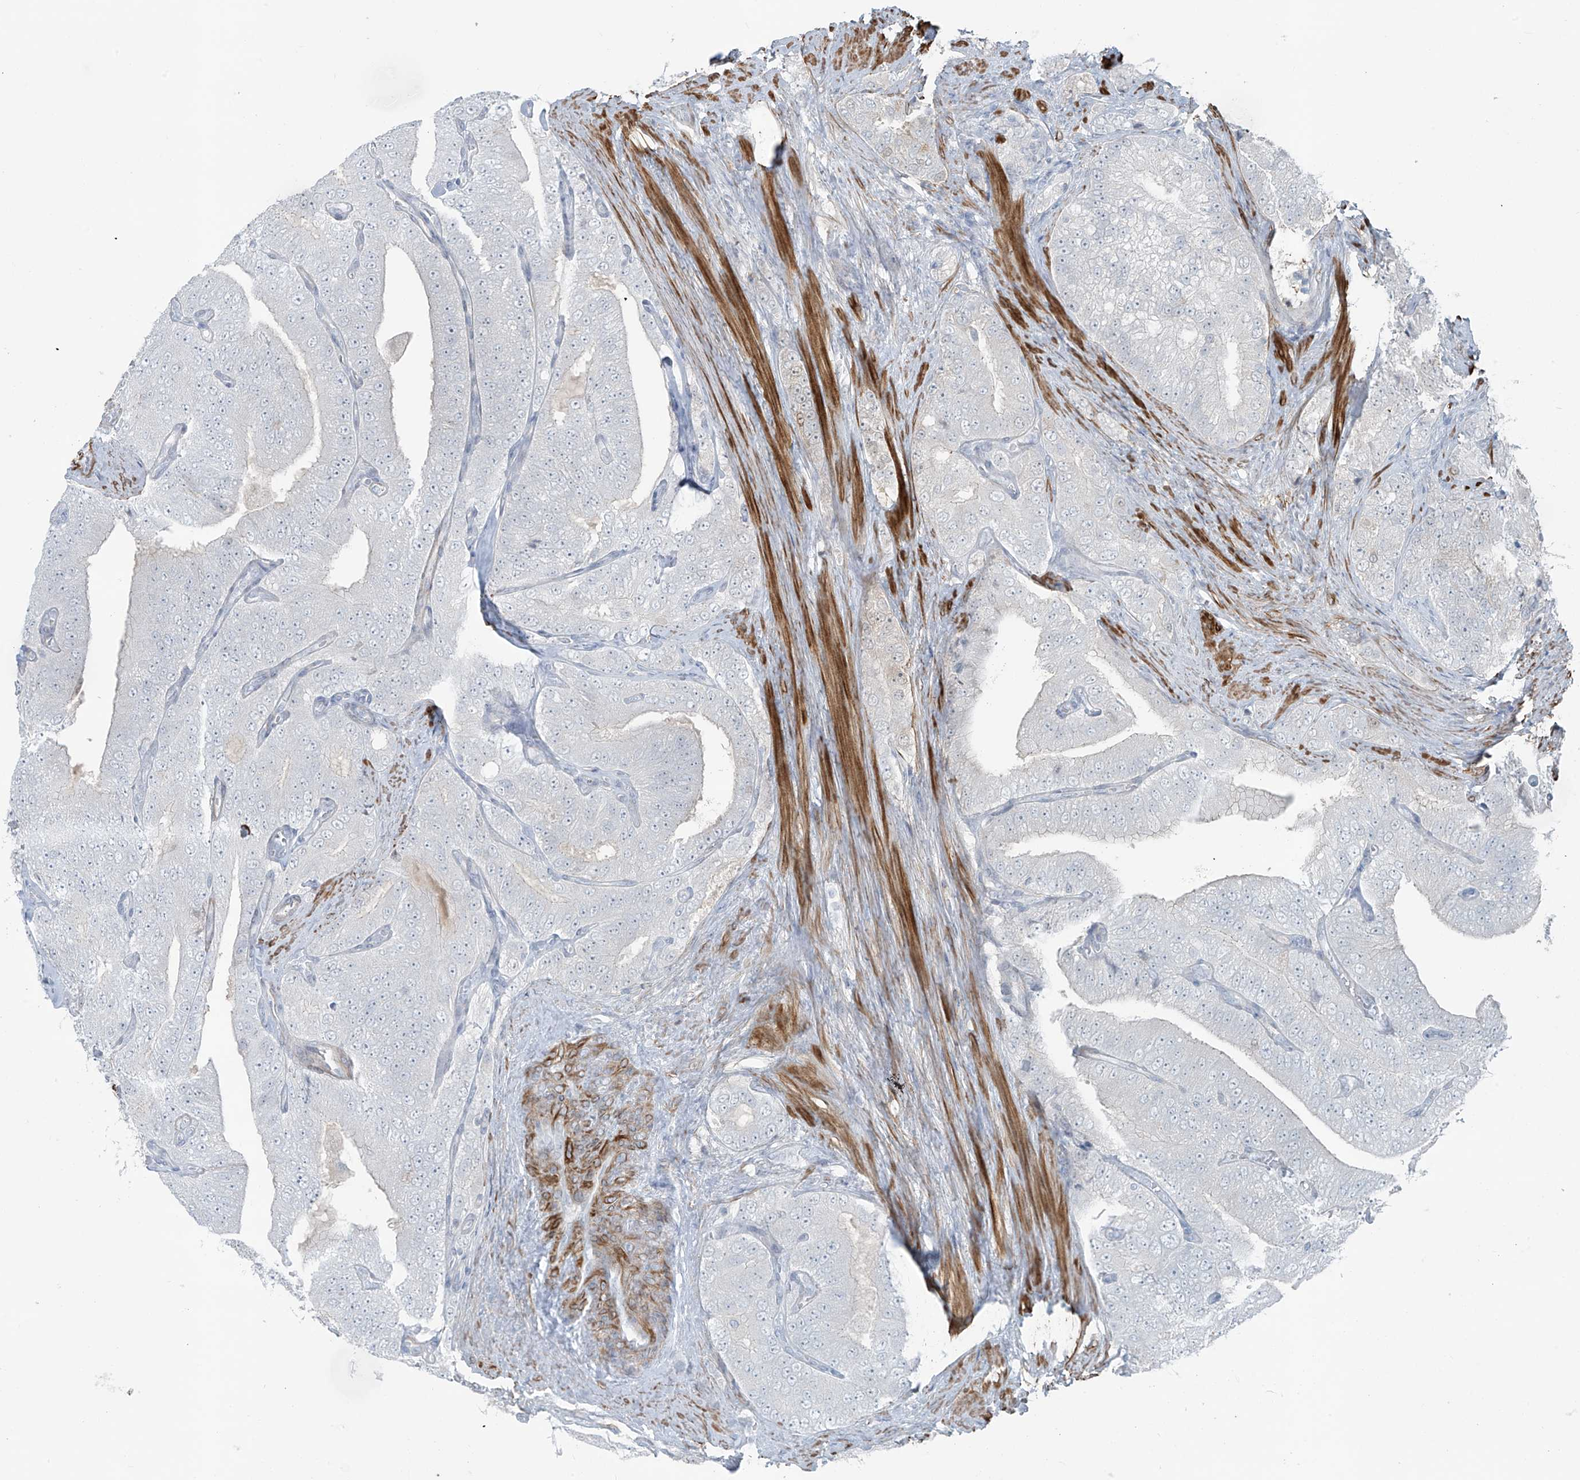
{"staining": {"intensity": "negative", "quantity": "none", "location": "none"}, "tissue": "prostate cancer", "cell_type": "Tumor cells", "image_type": "cancer", "snomed": [{"axis": "morphology", "description": "Adenocarcinoma, High grade"}, {"axis": "topography", "description": "Prostate"}], "caption": "A histopathology image of human prostate high-grade adenocarcinoma is negative for staining in tumor cells.", "gene": "RASGEF1A", "patient": {"sex": "male", "age": 58}}